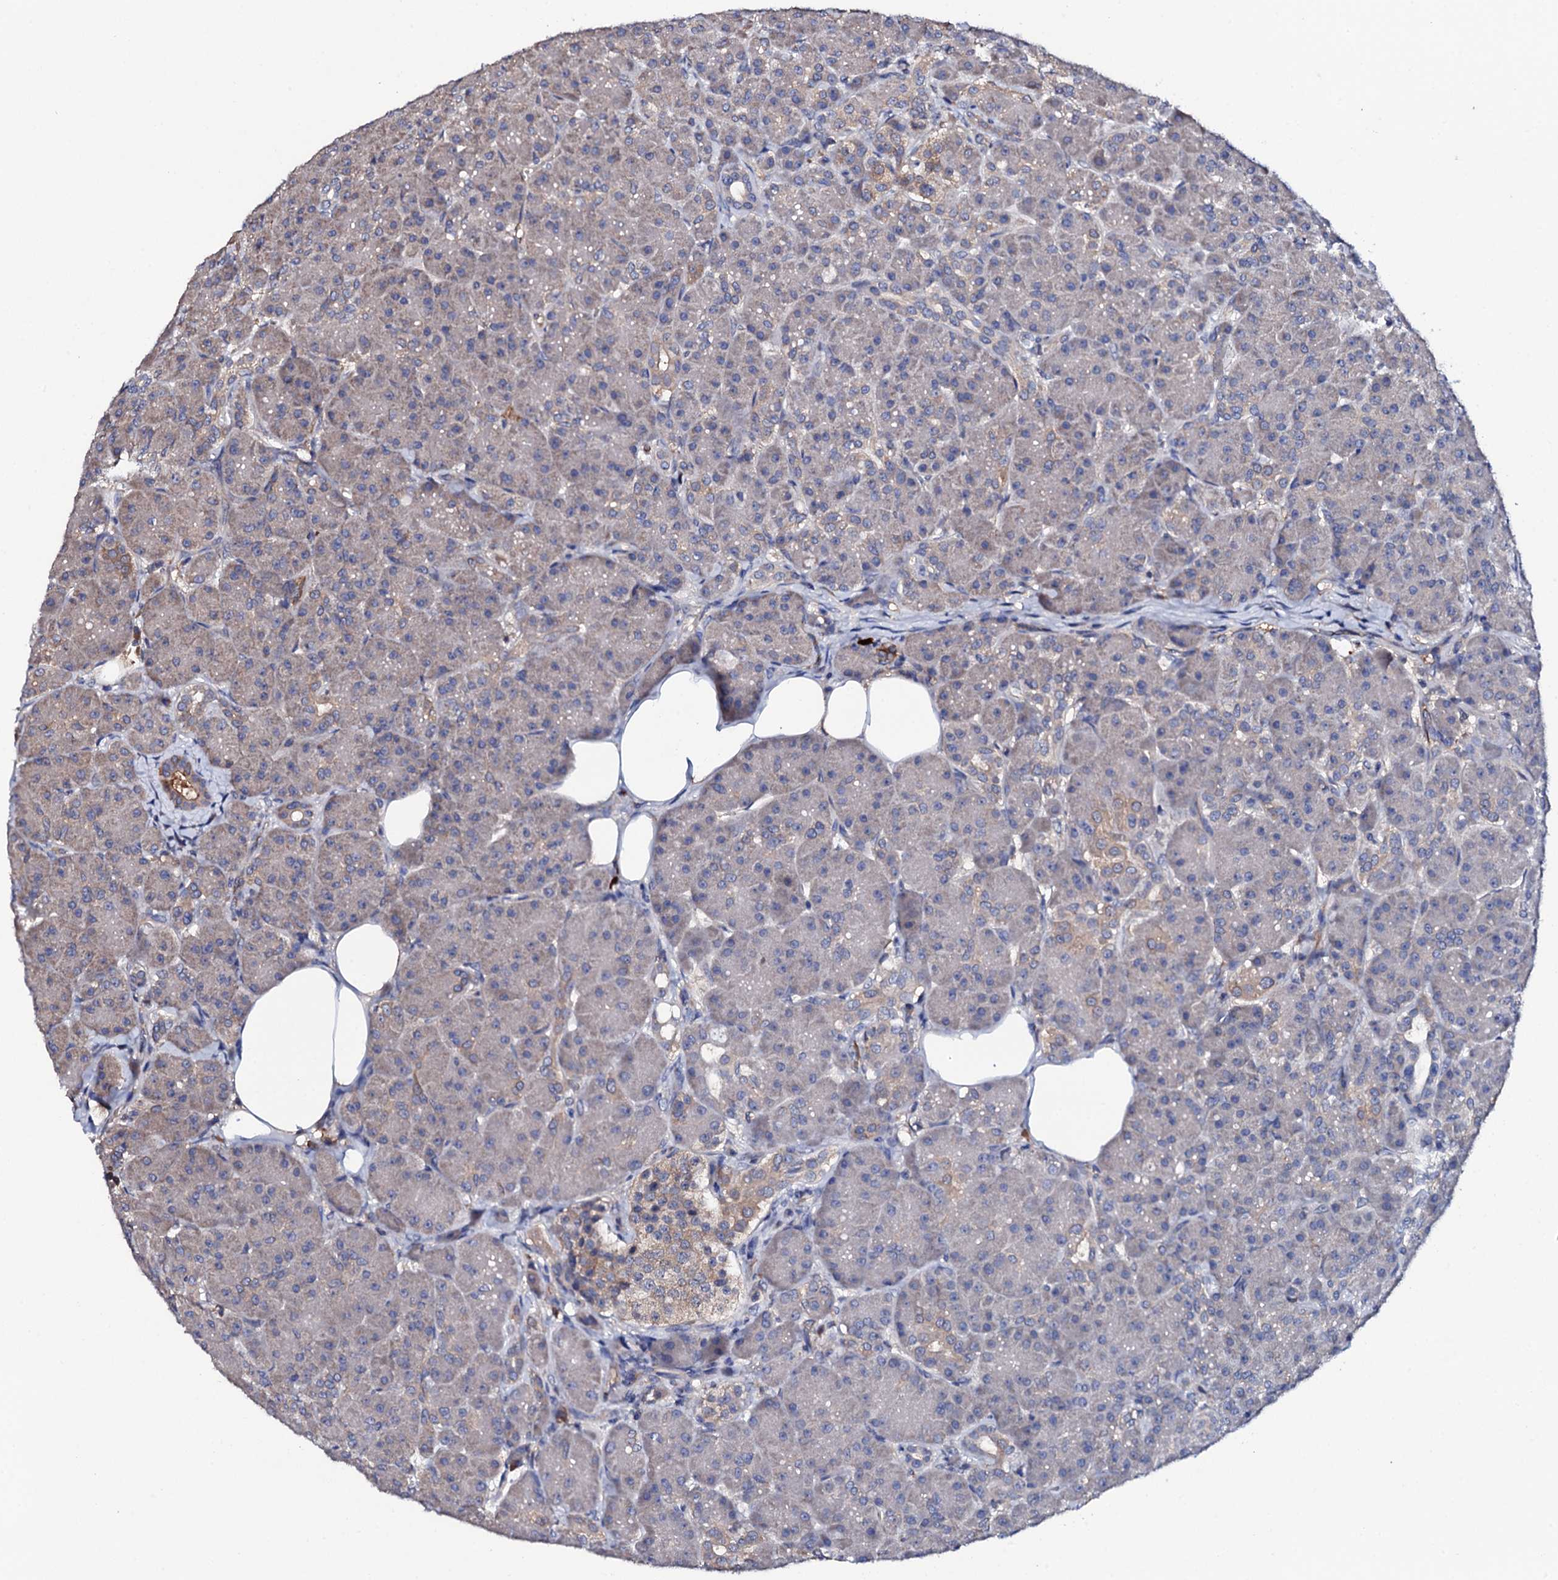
{"staining": {"intensity": "weak", "quantity": "<25%", "location": "cytoplasmic/membranous"}, "tissue": "pancreas", "cell_type": "Exocrine glandular cells", "image_type": "normal", "snomed": [{"axis": "morphology", "description": "Normal tissue, NOS"}, {"axis": "topography", "description": "Pancreas"}], "caption": "The image displays no significant positivity in exocrine glandular cells of pancreas. Brightfield microscopy of IHC stained with DAB (brown) and hematoxylin (blue), captured at high magnification.", "gene": "TCAF2C", "patient": {"sex": "male", "age": 63}}